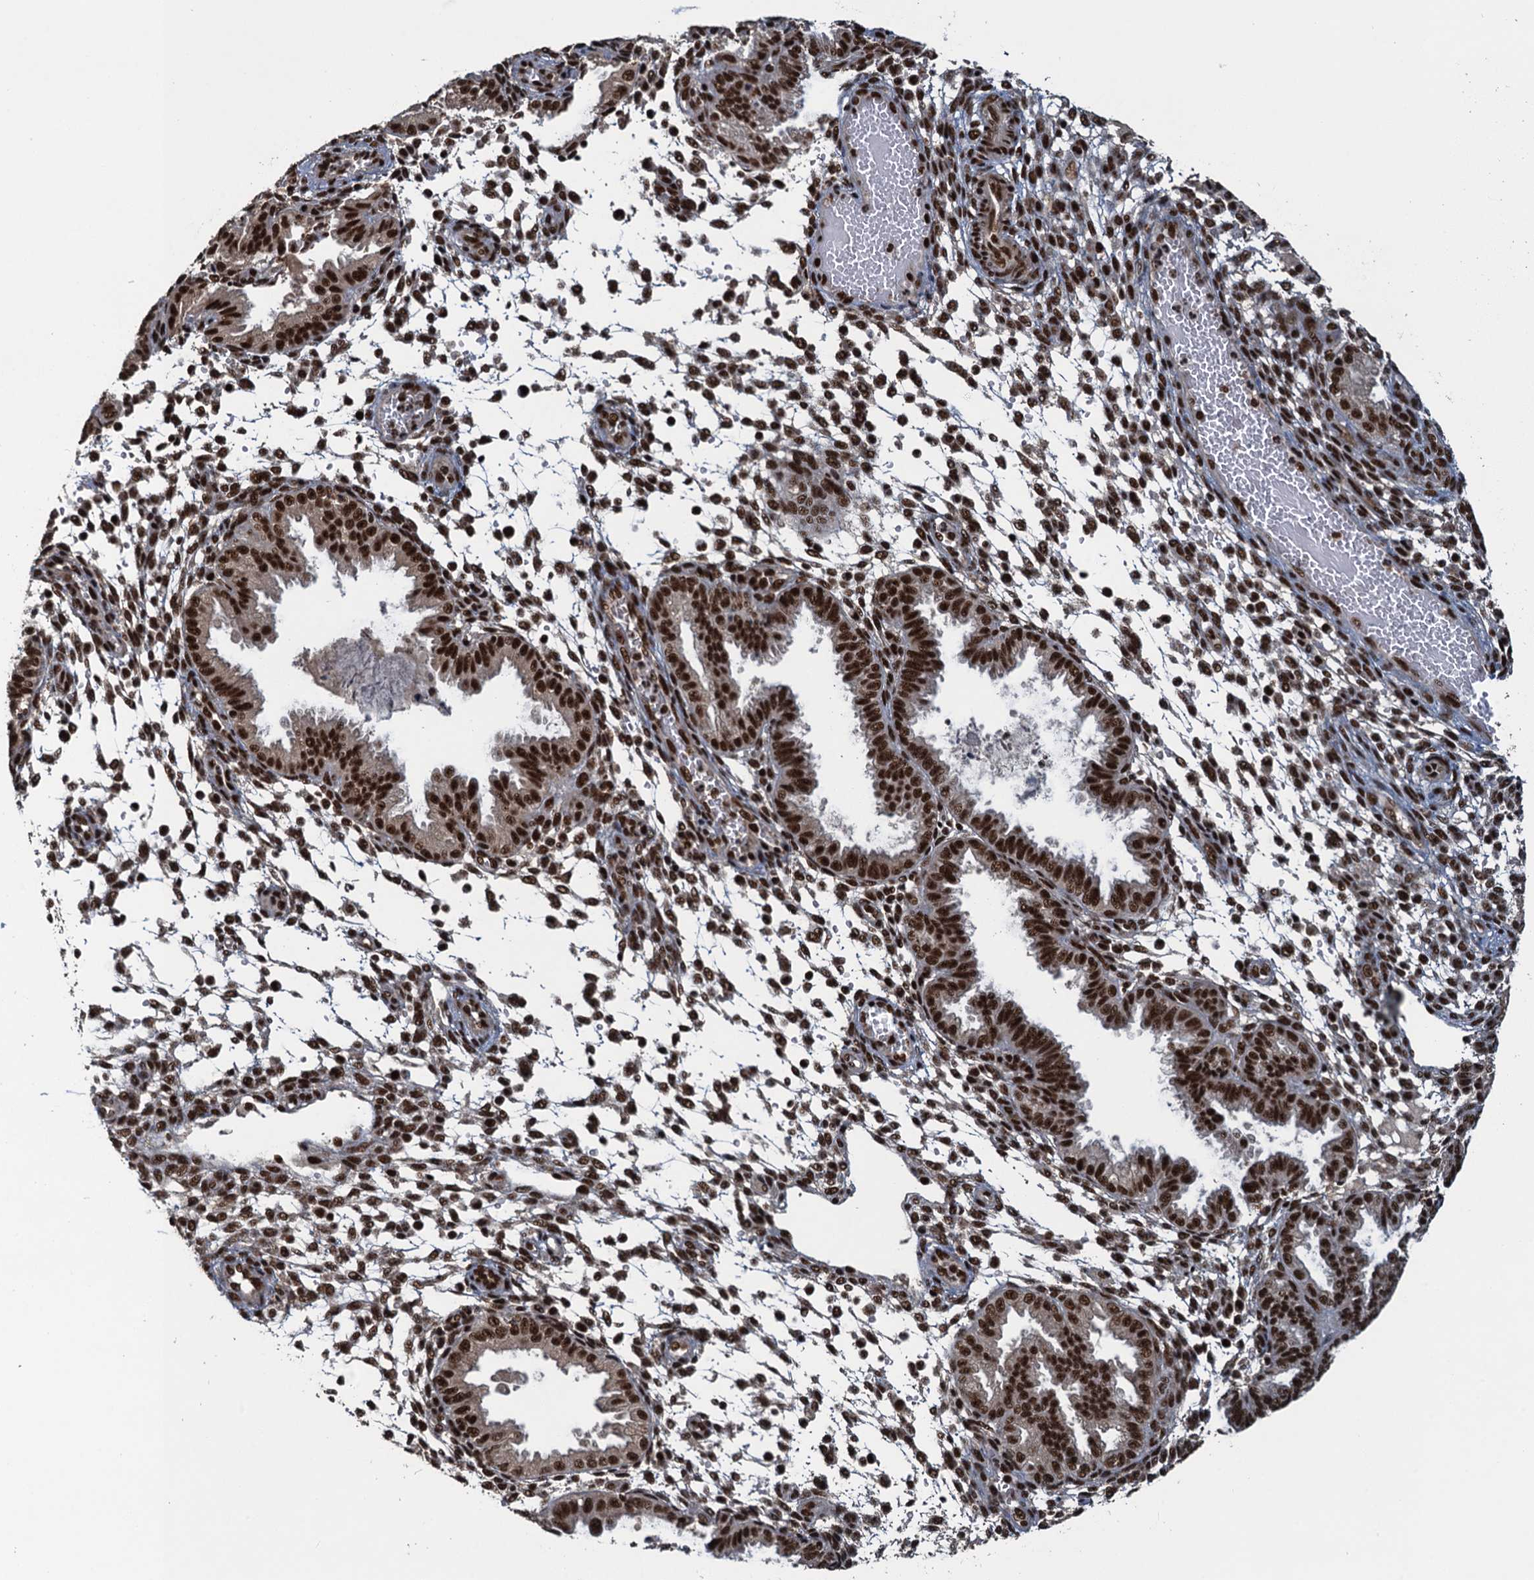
{"staining": {"intensity": "strong", "quantity": ">75%", "location": "nuclear"}, "tissue": "endometrium", "cell_type": "Cells in endometrial stroma", "image_type": "normal", "snomed": [{"axis": "morphology", "description": "Normal tissue, NOS"}, {"axis": "topography", "description": "Endometrium"}], "caption": "Immunohistochemical staining of normal endometrium shows strong nuclear protein expression in about >75% of cells in endometrial stroma.", "gene": "ZC3H18", "patient": {"sex": "female", "age": 33}}